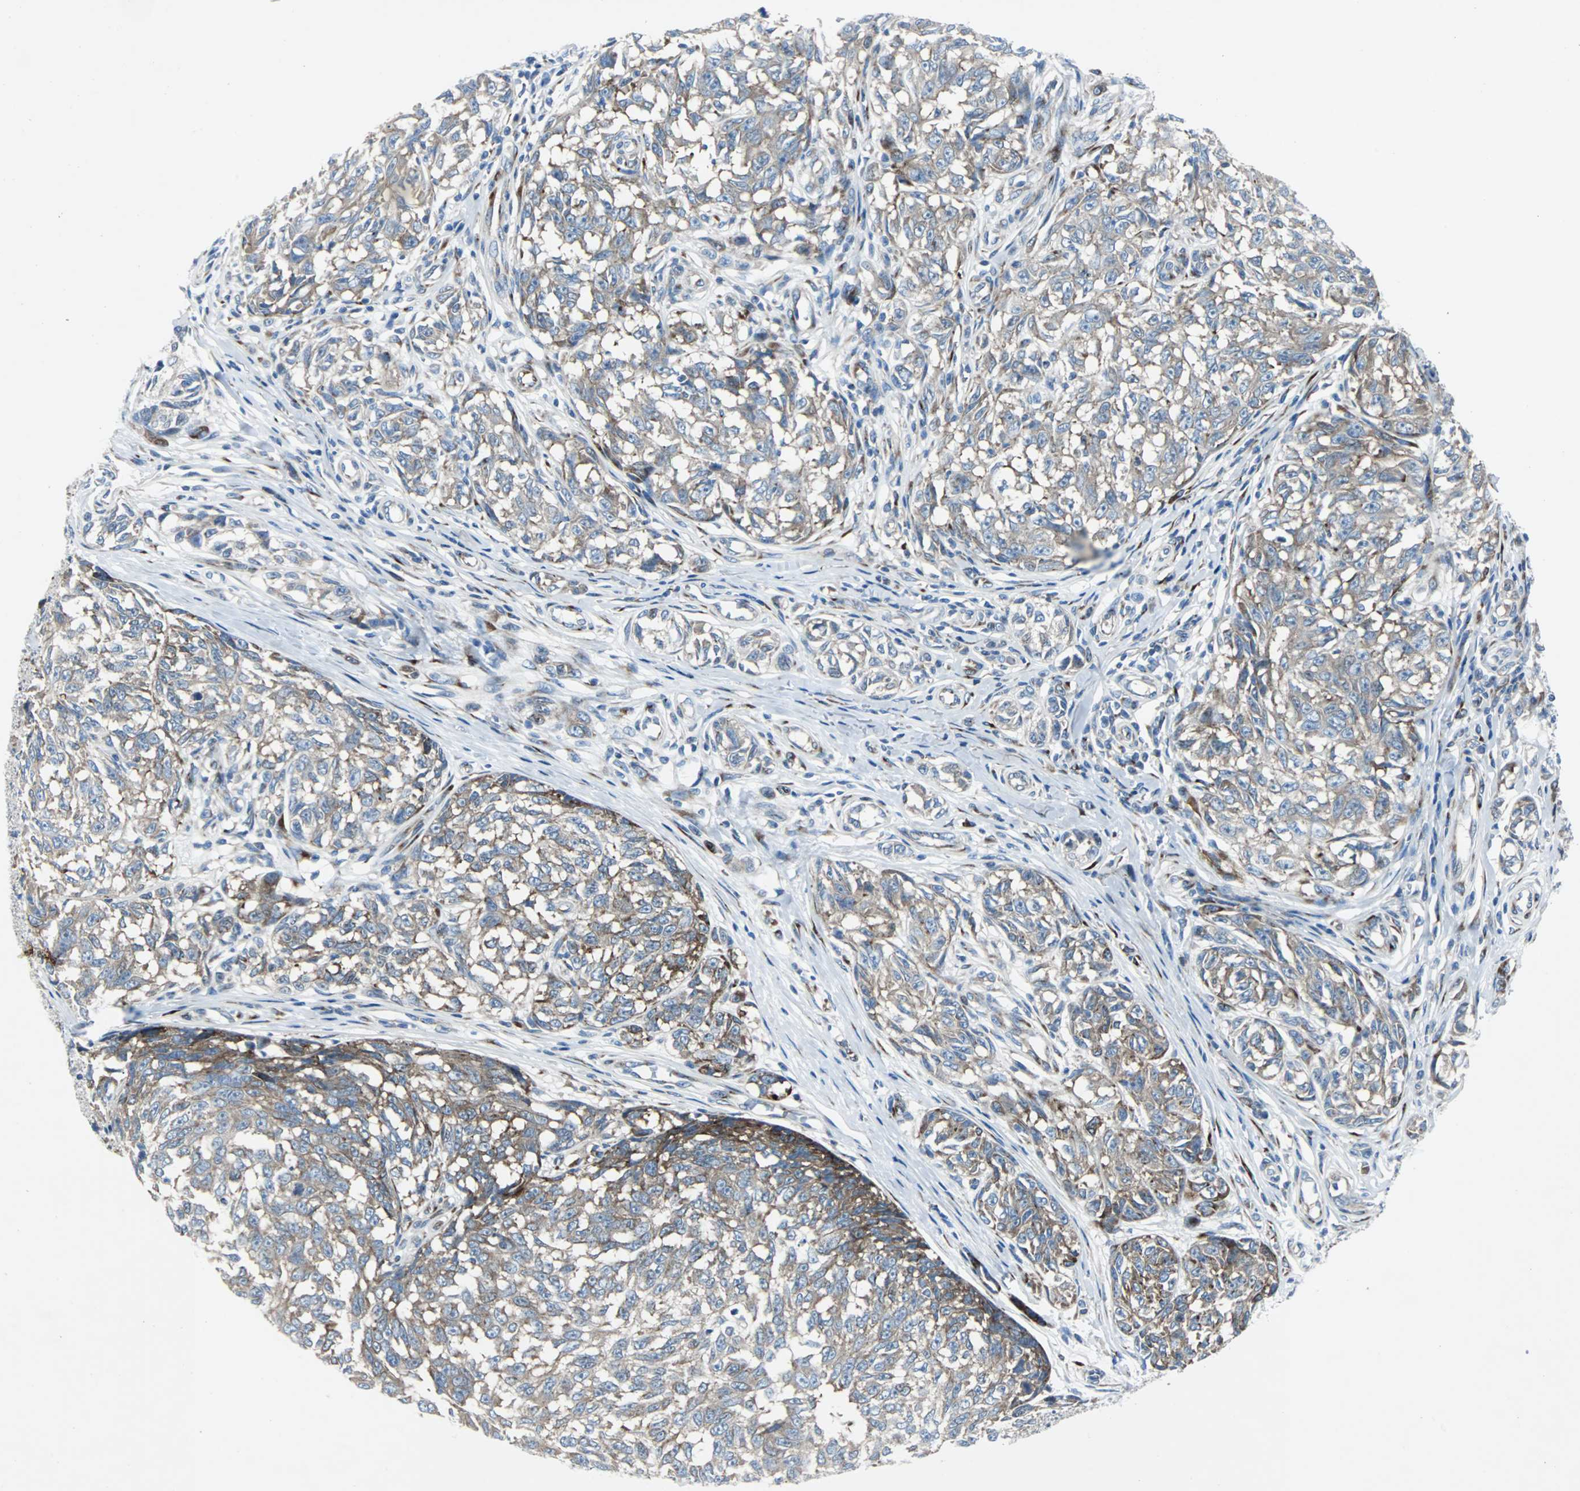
{"staining": {"intensity": "weak", "quantity": ">75%", "location": "cytoplasmic/membranous"}, "tissue": "melanoma", "cell_type": "Tumor cells", "image_type": "cancer", "snomed": [{"axis": "morphology", "description": "Malignant melanoma, NOS"}, {"axis": "topography", "description": "Skin"}], "caption": "Protein expression analysis of human melanoma reveals weak cytoplasmic/membranous staining in approximately >75% of tumor cells.", "gene": "BBC3", "patient": {"sex": "female", "age": 64}}